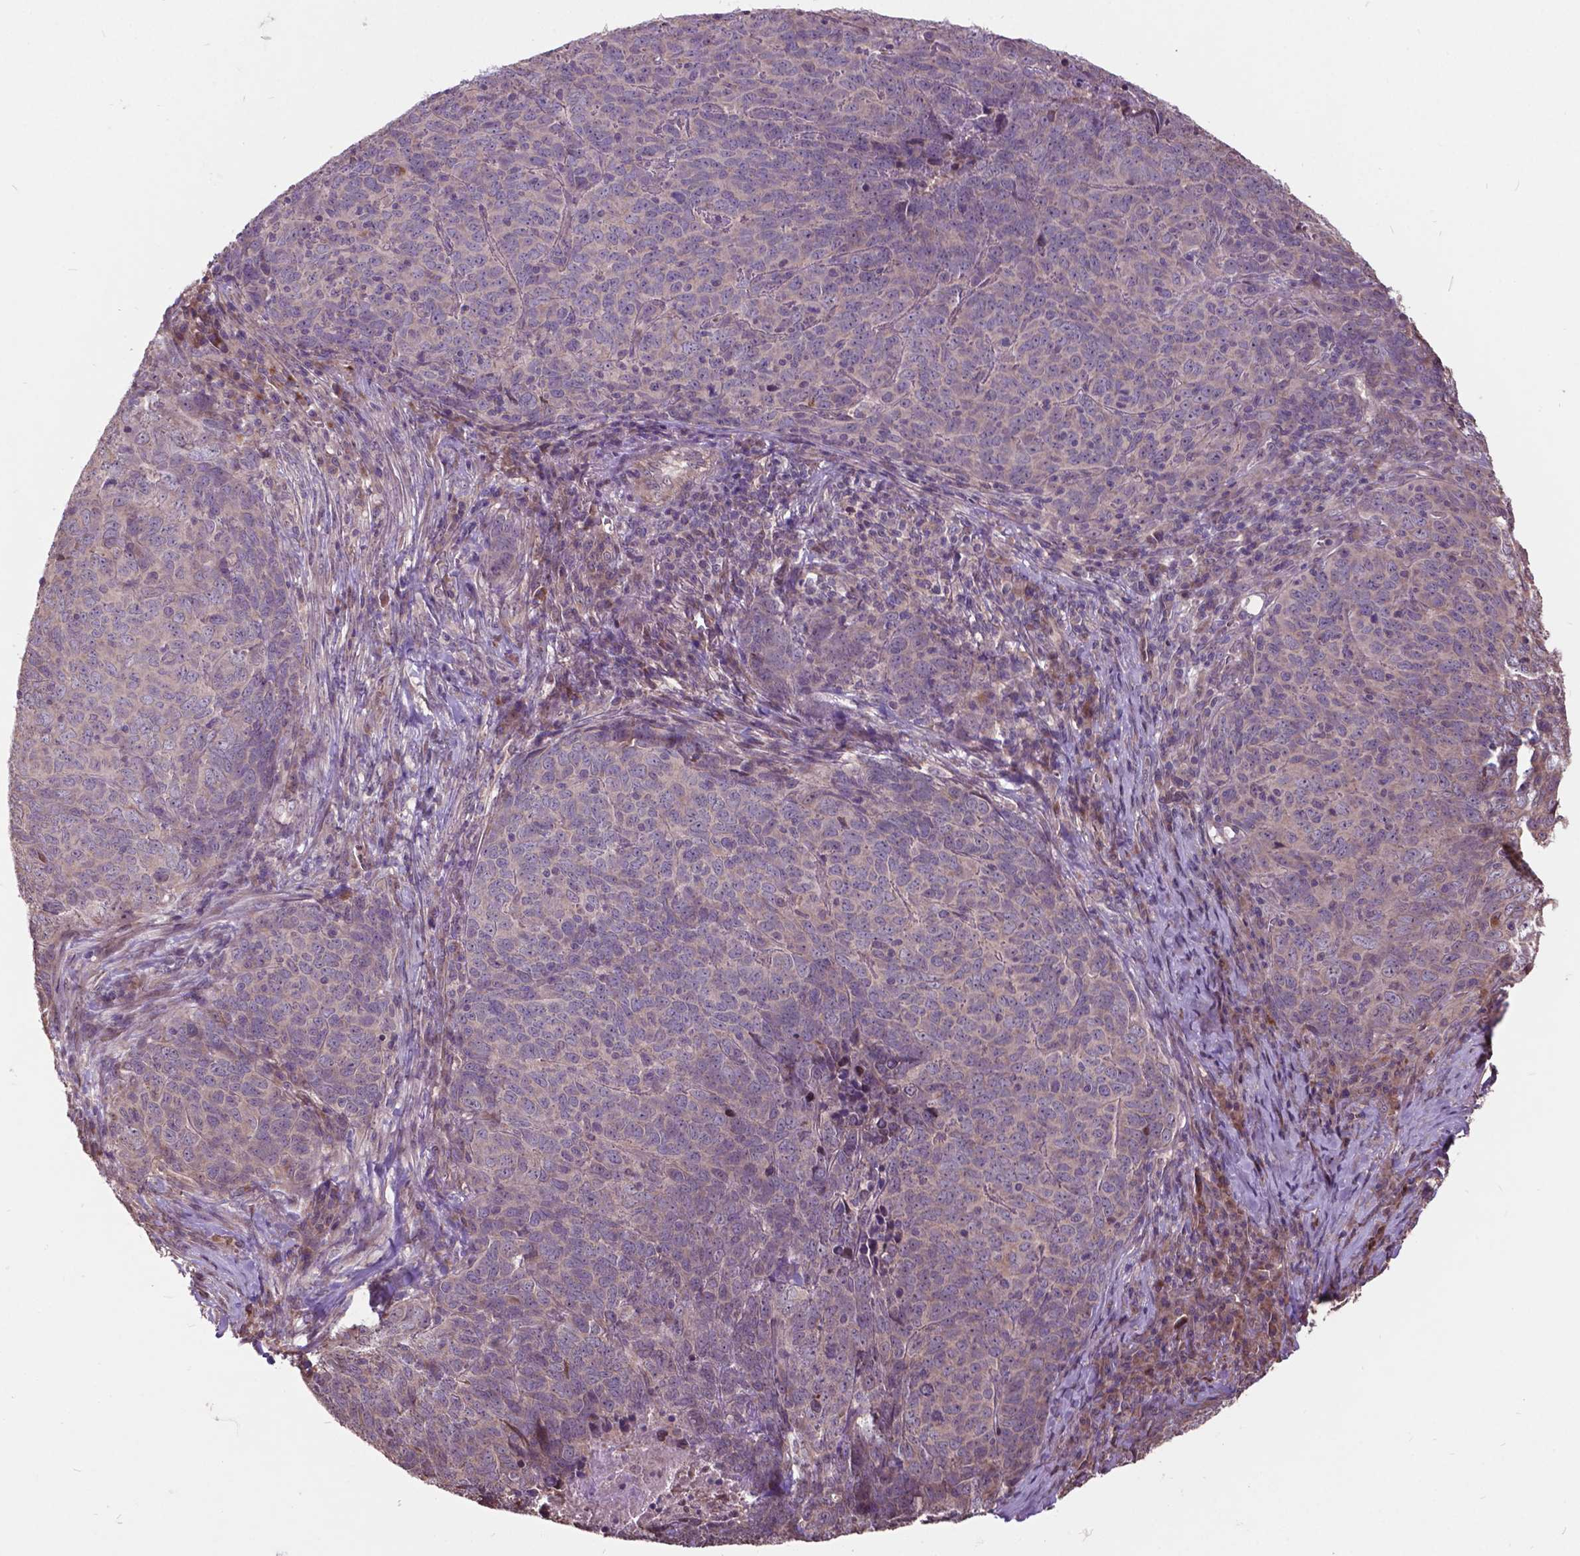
{"staining": {"intensity": "negative", "quantity": "none", "location": "none"}, "tissue": "skin cancer", "cell_type": "Tumor cells", "image_type": "cancer", "snomed": [{"axis": "morphology", "description": "Squamous cell carcinoma, NOS"}, {"axis": "topography", "description": "Skin"}, {"axis": "topography", "description": "Anal"}], "caption": "An immunohistochemistry histopathology image of skin cancer is shown. There is no staining in tumor cells of skin cancer.", "gene": "AP1S3", "patient": {"sex": "female", "age": 51}}